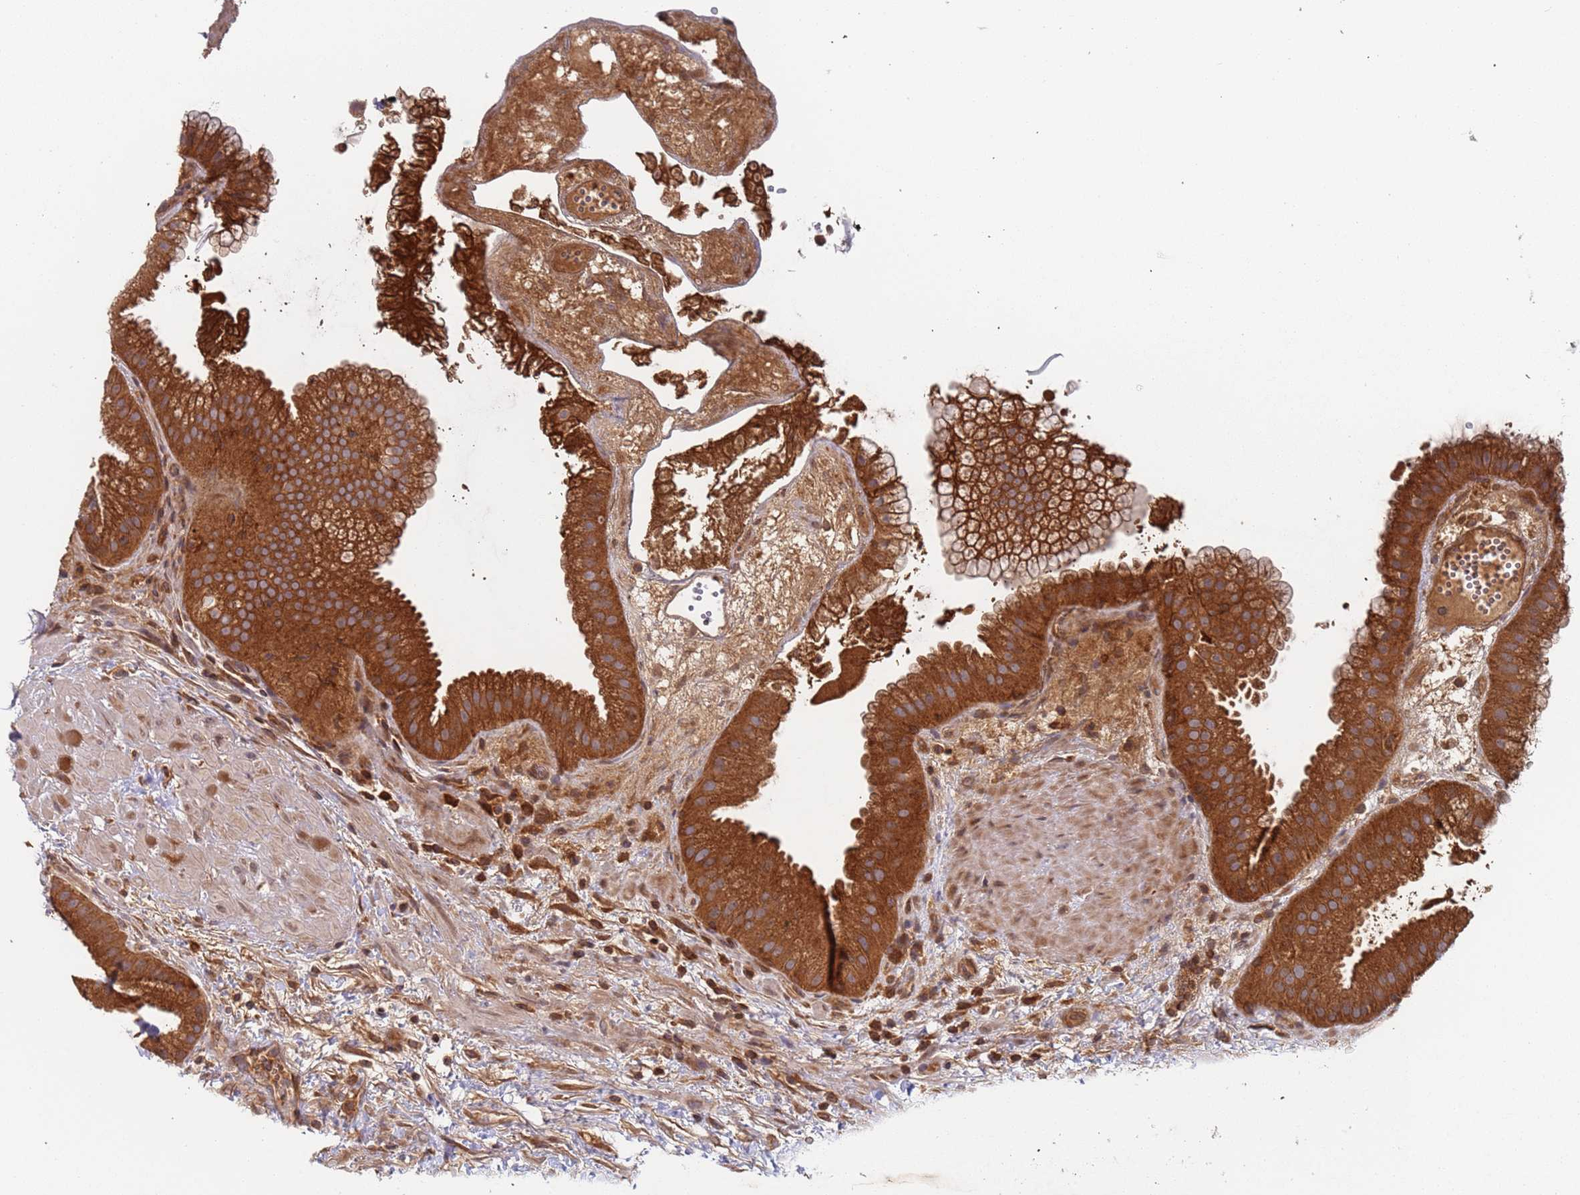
{"staining": {"intensity": "strong", "quantity": ">75%", "location": "cytoplasmic/membranous"}, "tissue": "gallbladder", "cell_type": "Glandular cells", "image_type": "normal", "snomed": [{"axis": "morphology", "description": "Normal tissue, NOS"}, {"axis": "topography", "description": "Gallbladder"}], "caption": "Strong cytoplasmic/membranous positivity is seen in approximately >75% of glandular cells in benign gallbladder.", "gene": "OR5A2", "patient": {"sex": "female", "age": 64}}